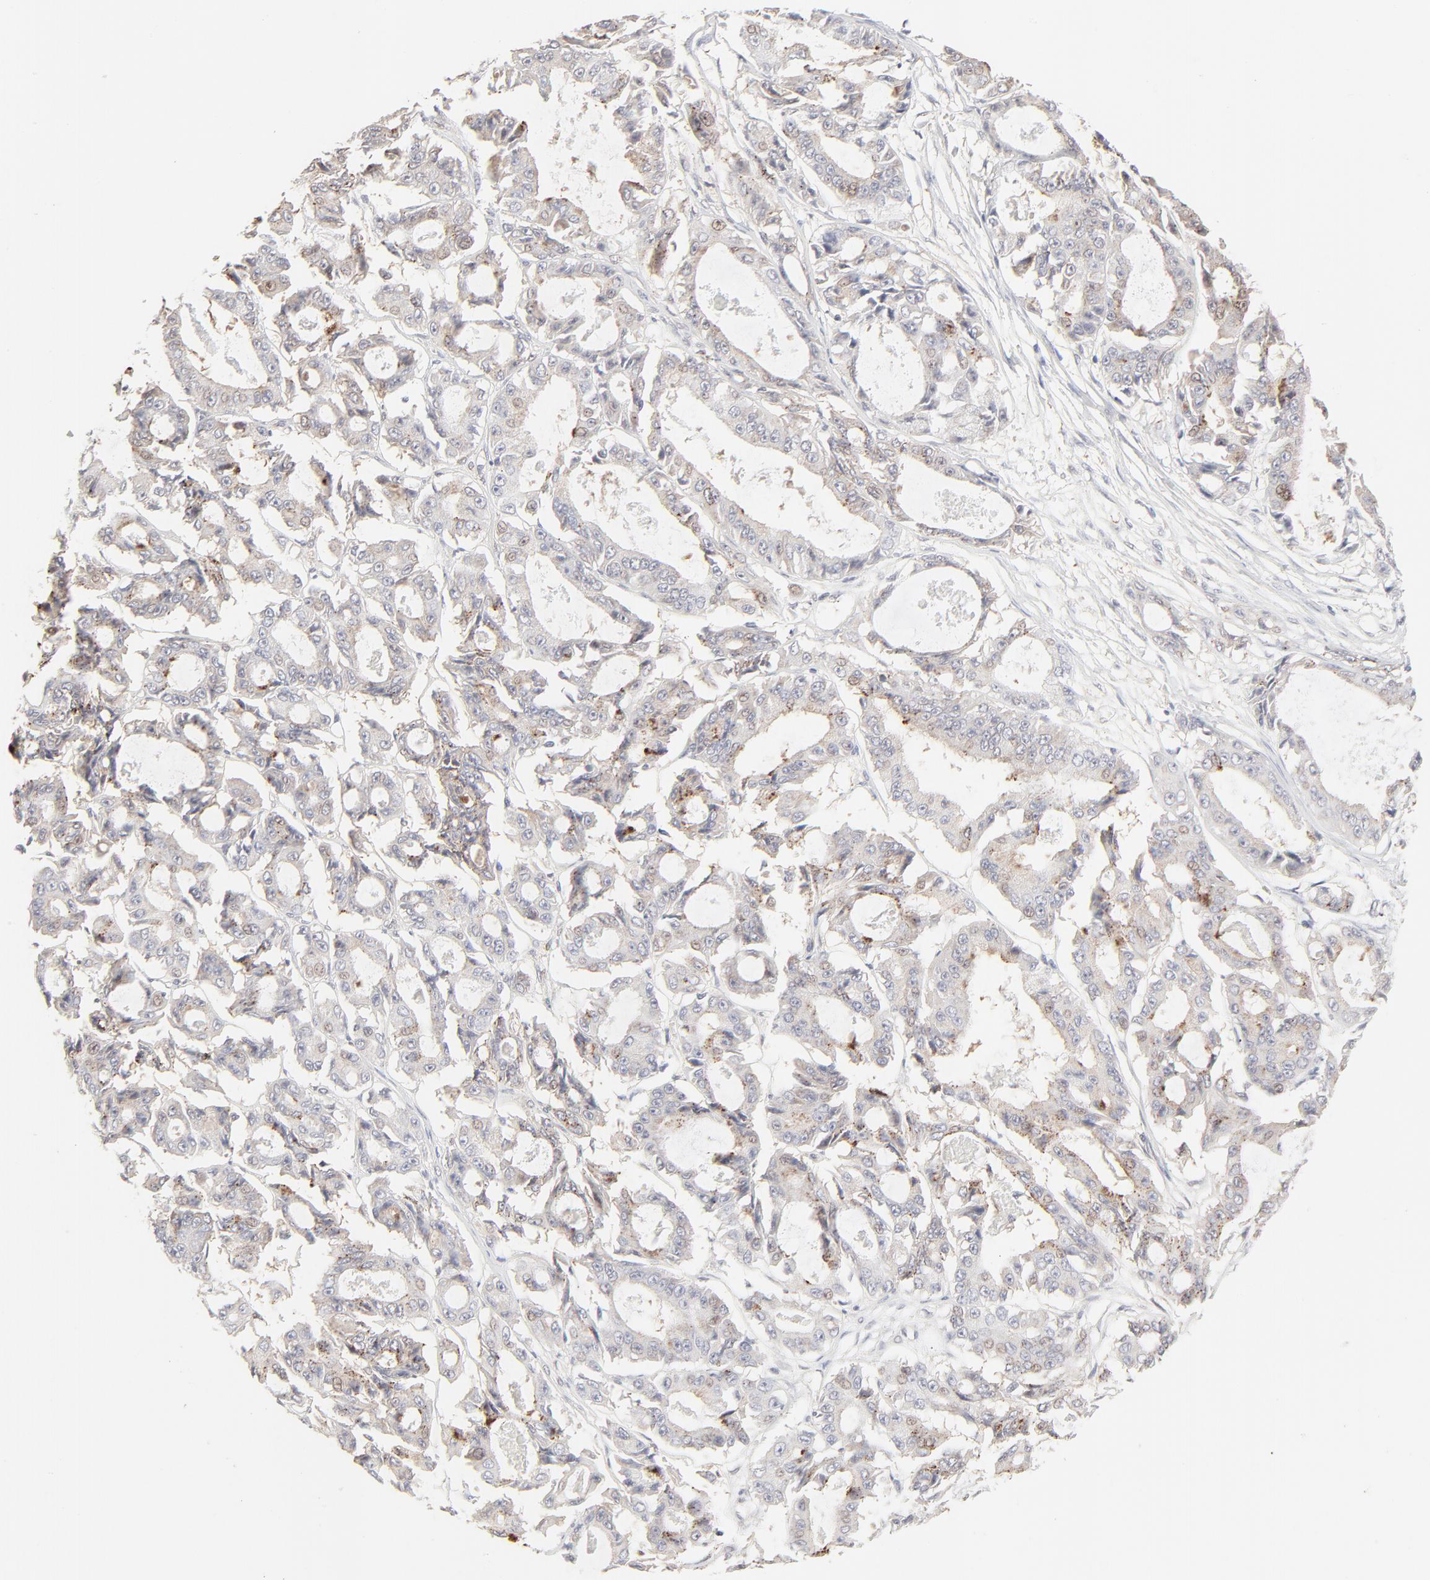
{"staining": {"intensity": "weak", "quantity": "<25%", "location": "nuclear"}, "tissue": "ovarian cancer", "cell_type": "Tumor cells", "image_type": "cancer", "snomed": [{"axis": "morphology", "description": "Carcinoma, endometroid"}, {"axis": "topography", "description": "Ovary"}], "caption": "This image is of endometroid carcinoma (ovarian) stained with immunohistochemistry to label a protein in brown with the nuclei are counter-stained blue. There is no positivity in tumor cells.", "gene": "LGALS2", "patient": {"sex": "female", "age": 61}}